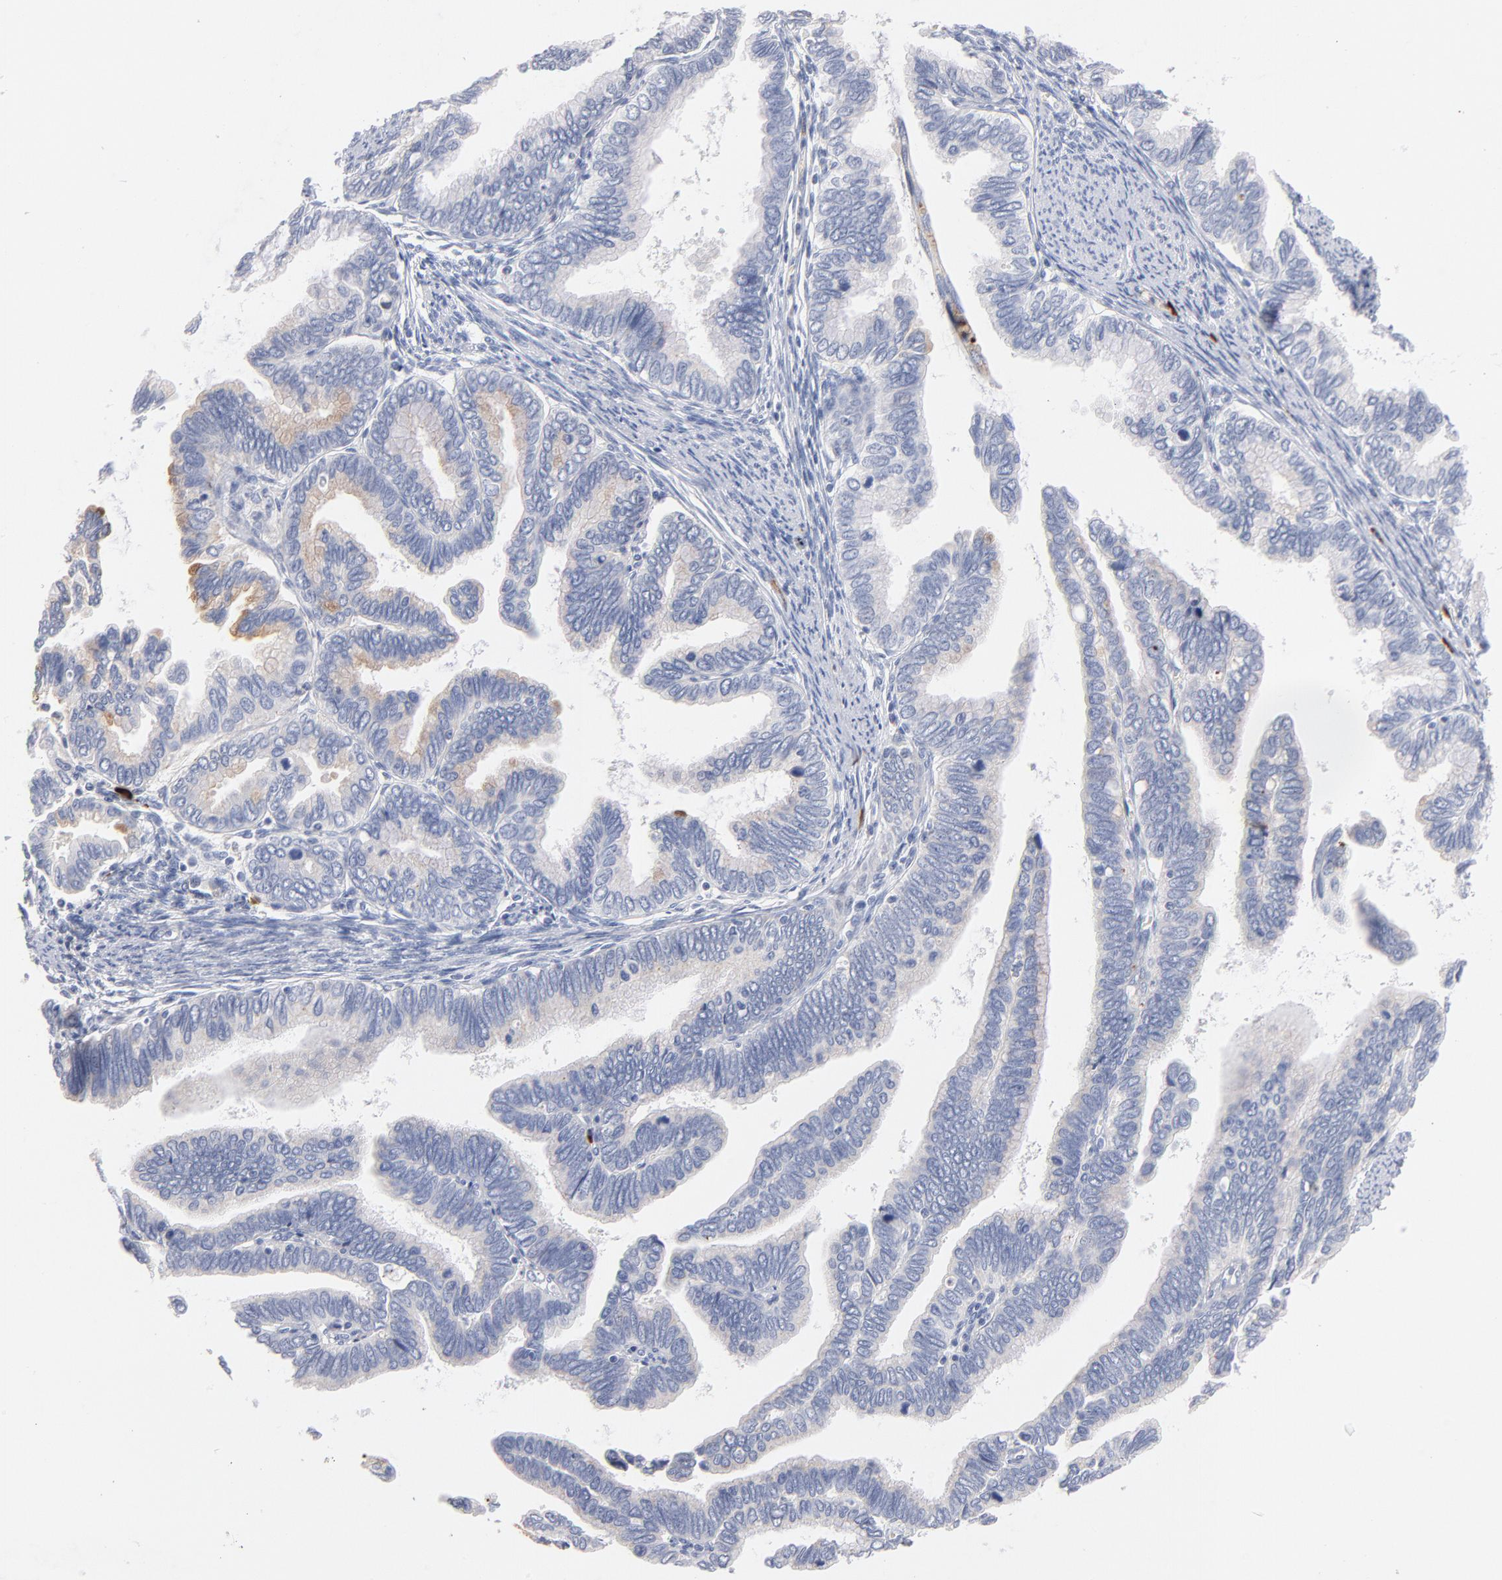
{"staining": {"intensity": "negative", "quantity": "none", "location": "none"}, "tissue": "cervical cancer", "cell_type": "Tumor cells", "image_type": "cancer", "snomed": [{"axis": "morphology", "description": "Adenocarcinoma, NOS"}, {"axis": "topography", "description": "Cervix"}], "caption": "Immunohistochemistry (IHC) photomicrograph of neoplastic tissue: cervical cancer (adenocarcinoma) stained with DAB reveals no significant protein staining in tumor cells. (Stains: DAB IHC with hematoxylin counter stain, Microscopy: brightfield microscopy at high magnification).", "gene": "PLAT", "patient": {"sex": "female", "age": 49}}